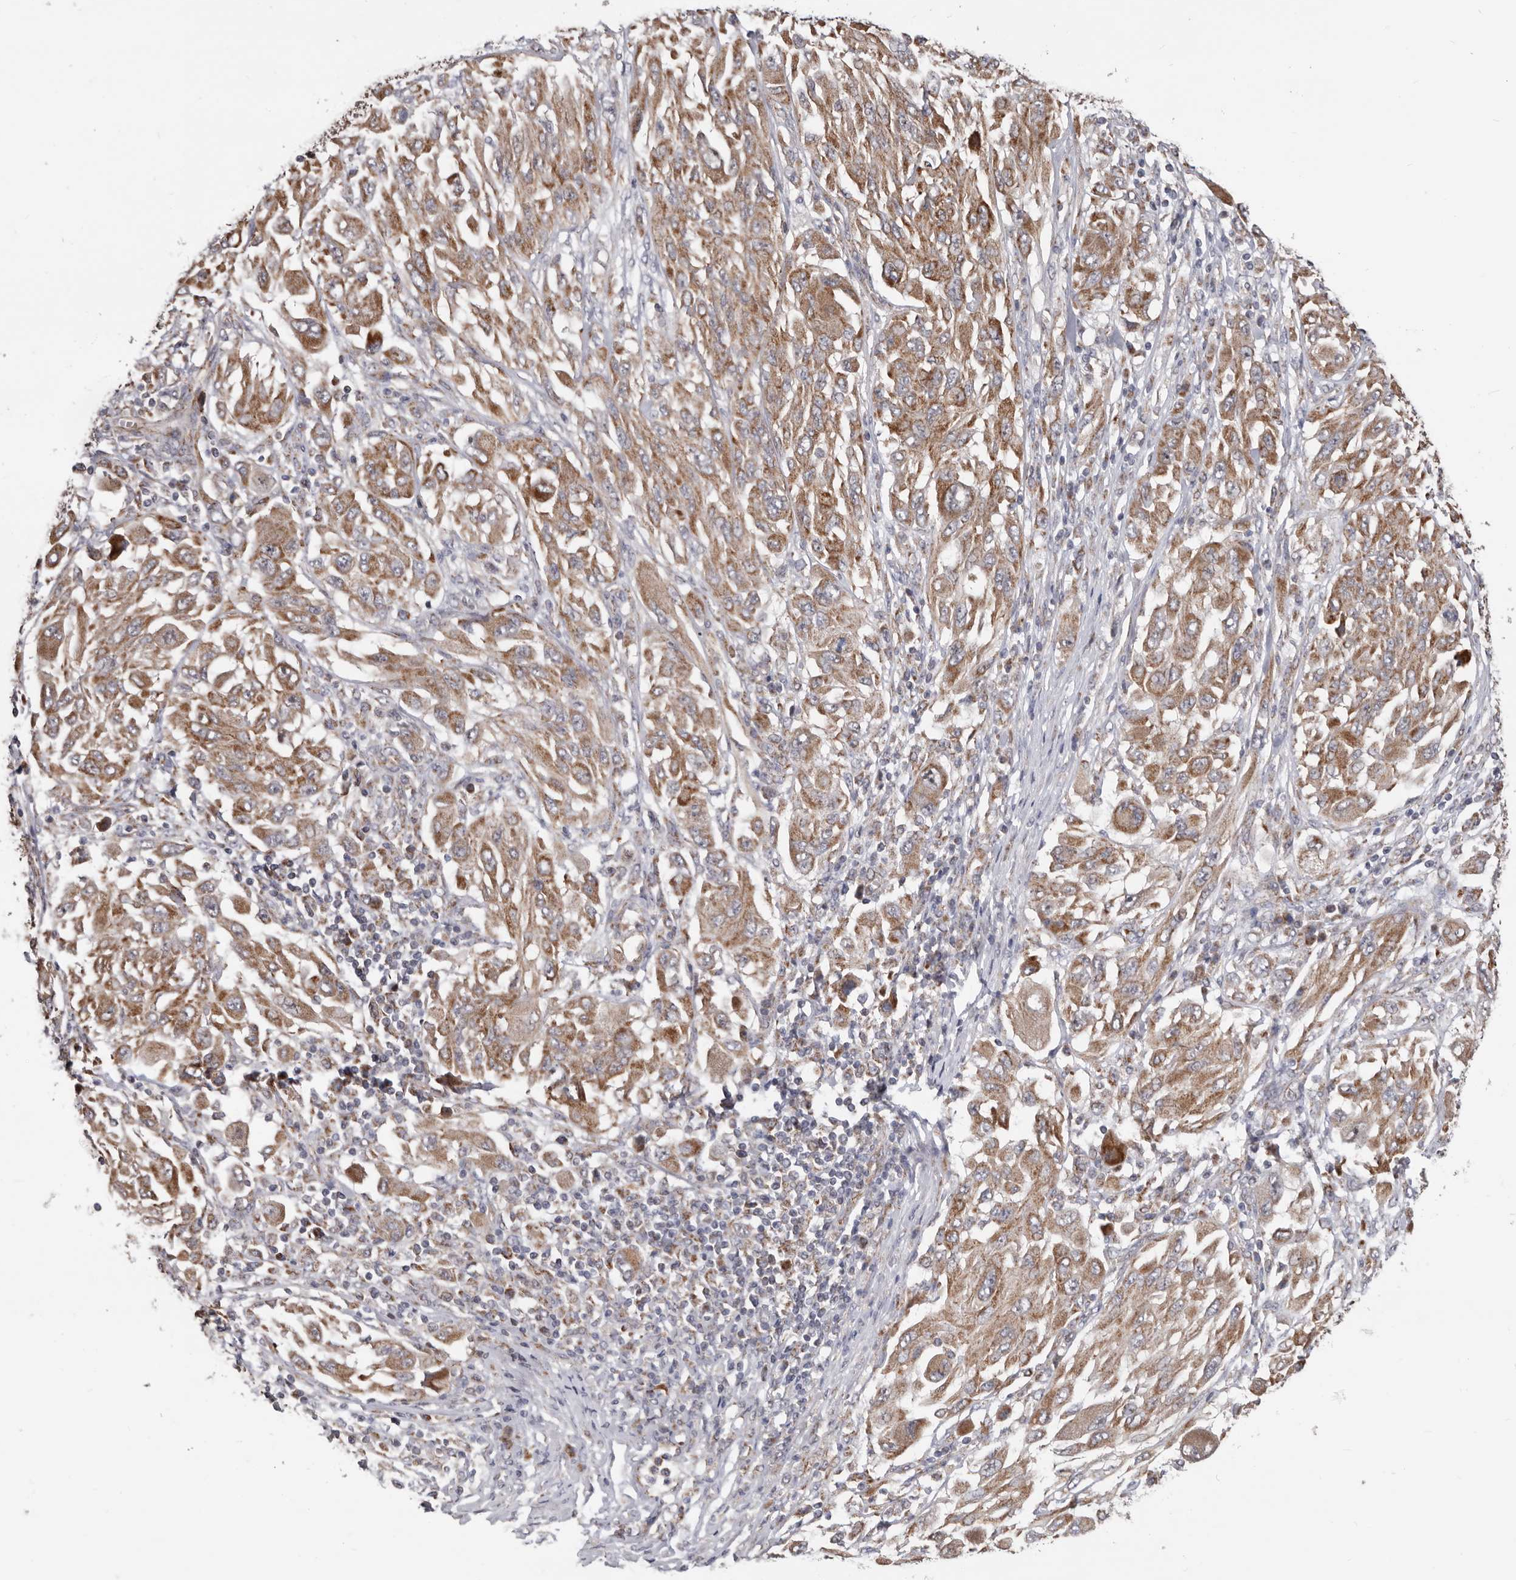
{"staining": {"intensity": "moderate", "quantity": ">75%", "location": "cytoplasmic/membranous"}, "tissue": "melanoma", "cell_type": "Tumor cells", "image_type": "cancer", "snomed": [{"axis": "morphology", "description": "Malignant melanoma, NOS"}, {"axis": "topography", "description": "Skin"}], "caption": "Melanoma stained for a protein (brown) shows moderate cytoplasmic/membranous positive expression in about >75% of tumor cells.", "gene": "MRPL18", "patient": {"sex": "female", "age": 91}}